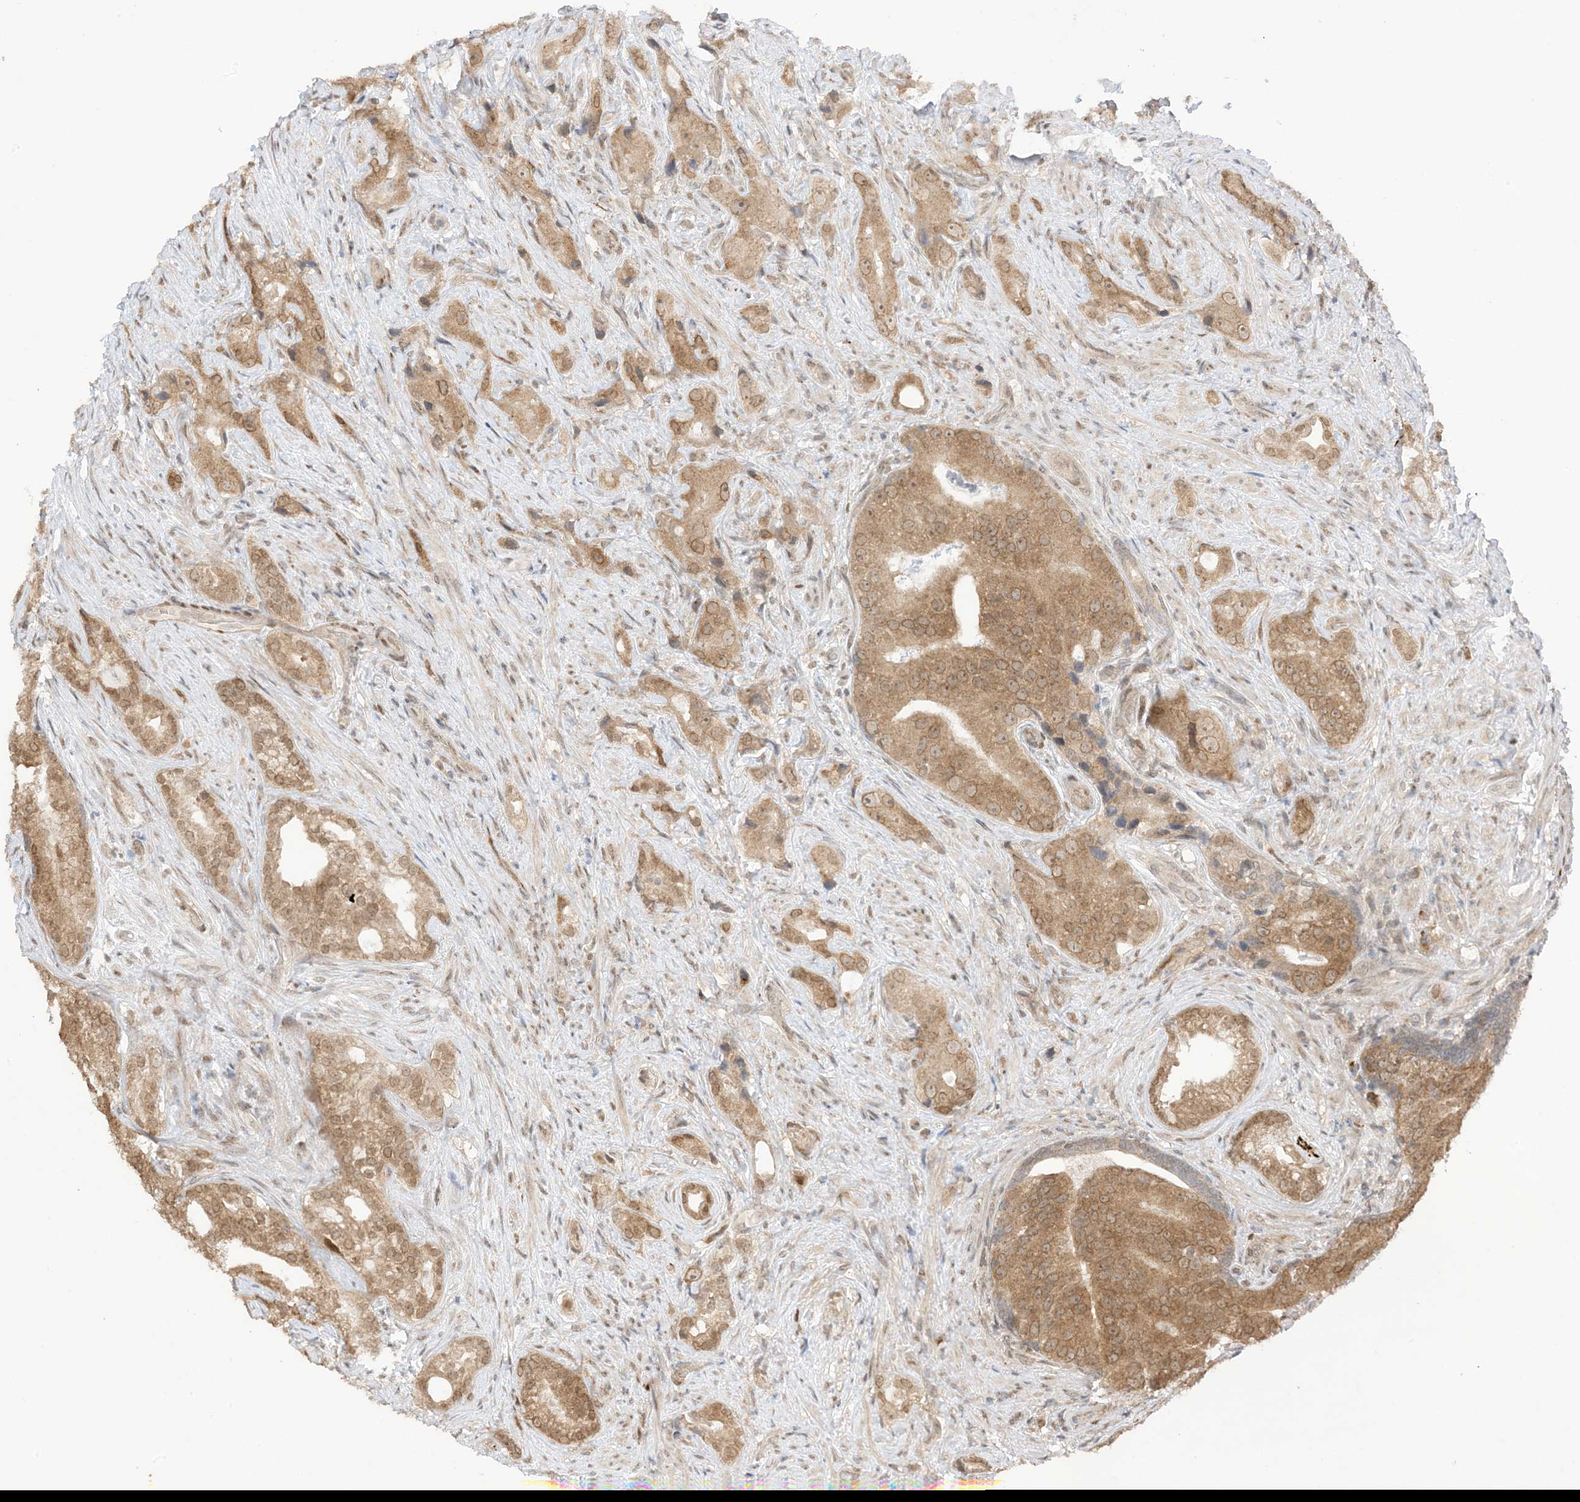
{"staining": {"intensity": "moderate", "quantity": ">75%", "location": "cytoplasmic/membranous,nuclear"}, "tissue": "prostate cancer", "cell_type": "Tumor cells", "image_type": "cancer", "snomed": [{"axis": "morphology", "description": "Adenocarcinoma, Low grade"}, {"axis": "topography", "description": "Prostate"}], "caption": "Prostate cancer stained with a brown dye reveals moderate cytoplasmic/membranous and nuclear positive expression in approximately >75% of tumor cells.", "gene": "UBE2E2", "patient": {"sex": "male", "age": 71}}